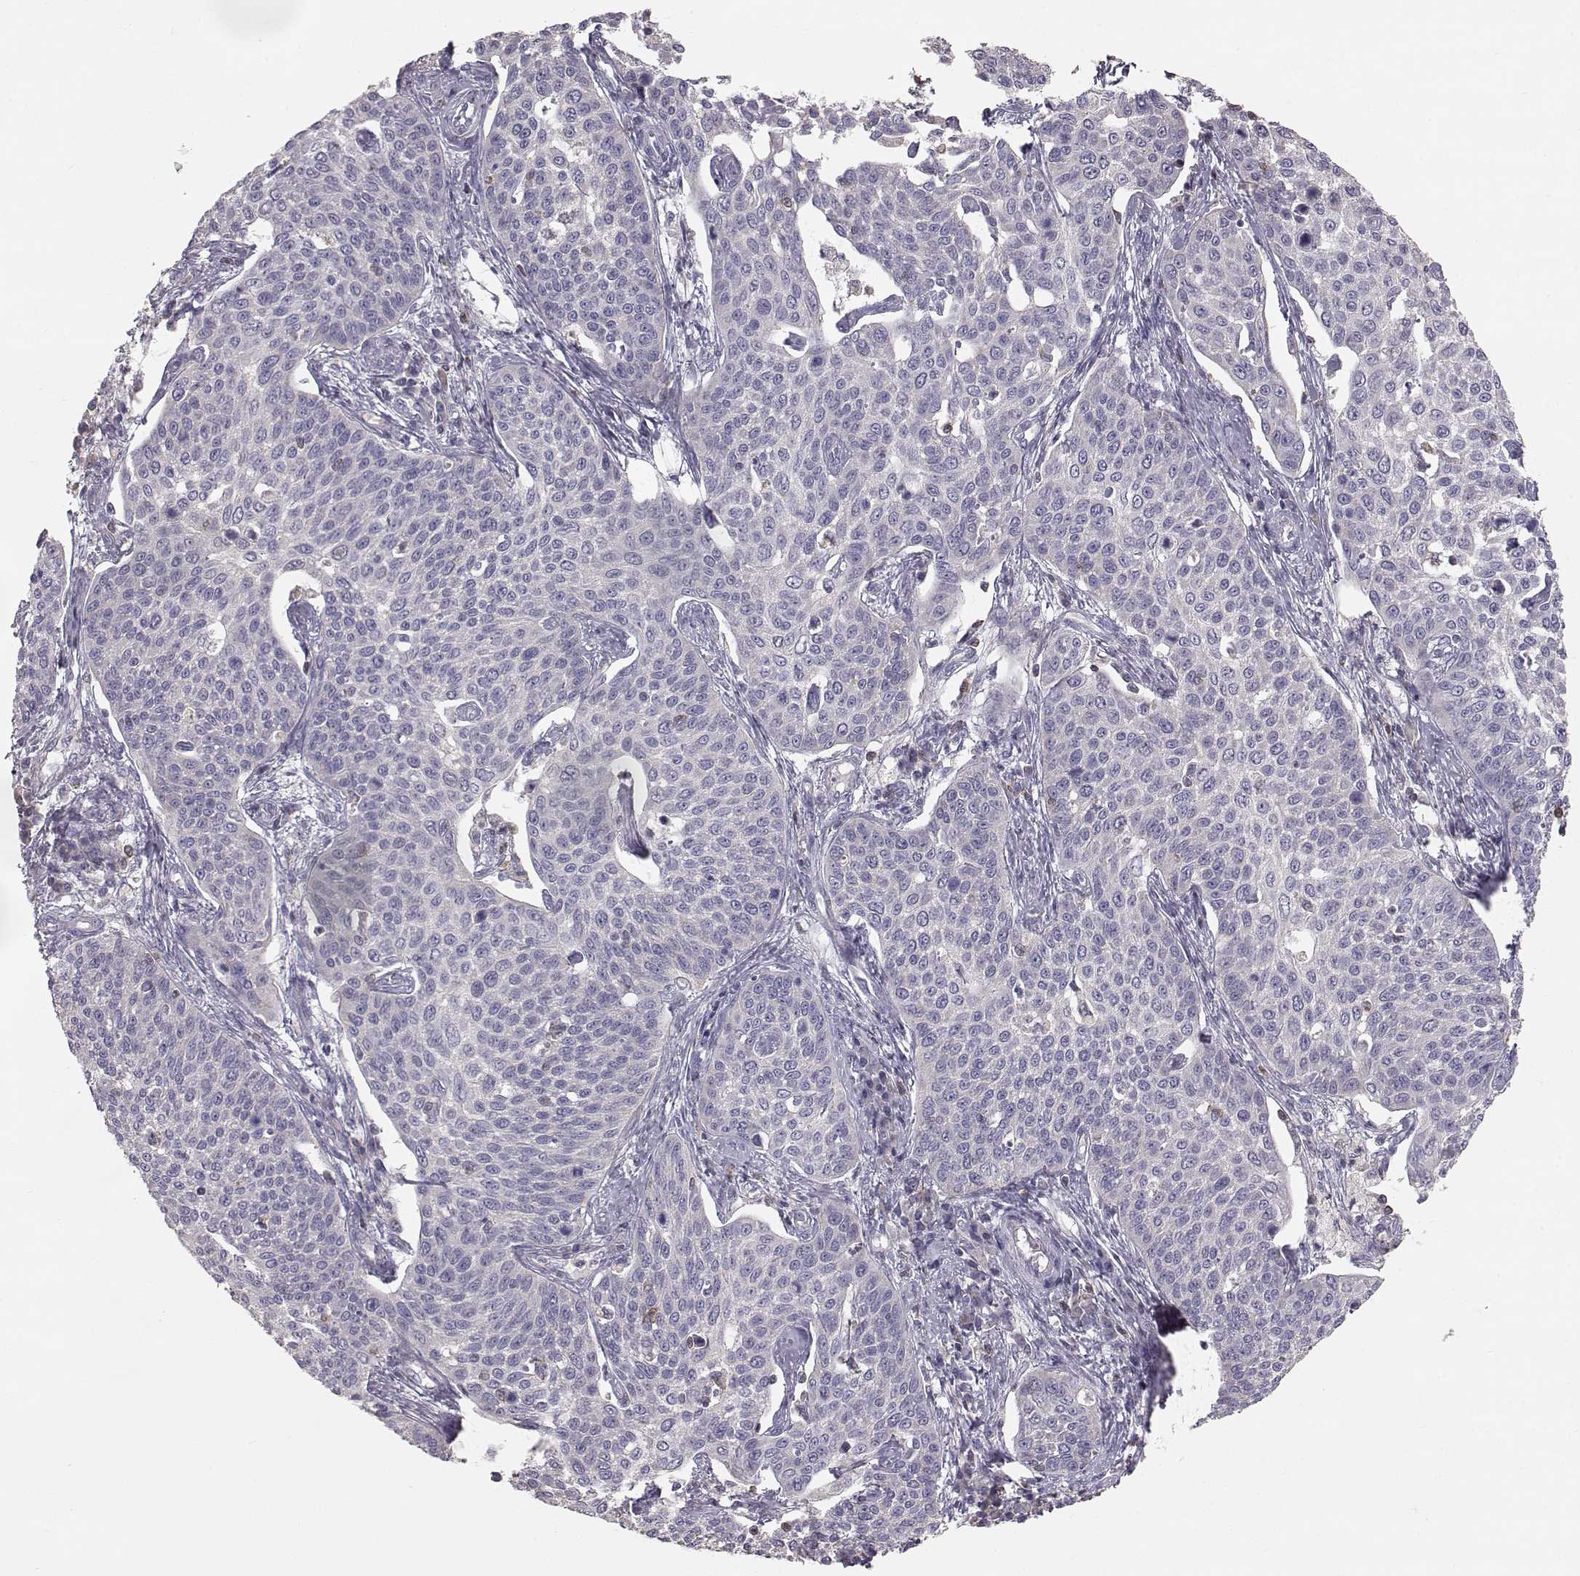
{"staining": {"intensity": "negative", "quantity": "none", "location": "none"}, "tissue": "cervical cancer", "cell_type": "Tumor cells", "image_type": "cancer", "snomed": [{"axis": "morphology", "description": "Squamous cell carcinoma, NOS"}, {"axis": "topography", "description": "Cervix"}], "caption": "Micrograph shows no significant protein positivity in tumor cells of squamous cell carcinoma (cervical).", "gene": "GRAP2", "patient": {"sex": "female", "age": 34}}